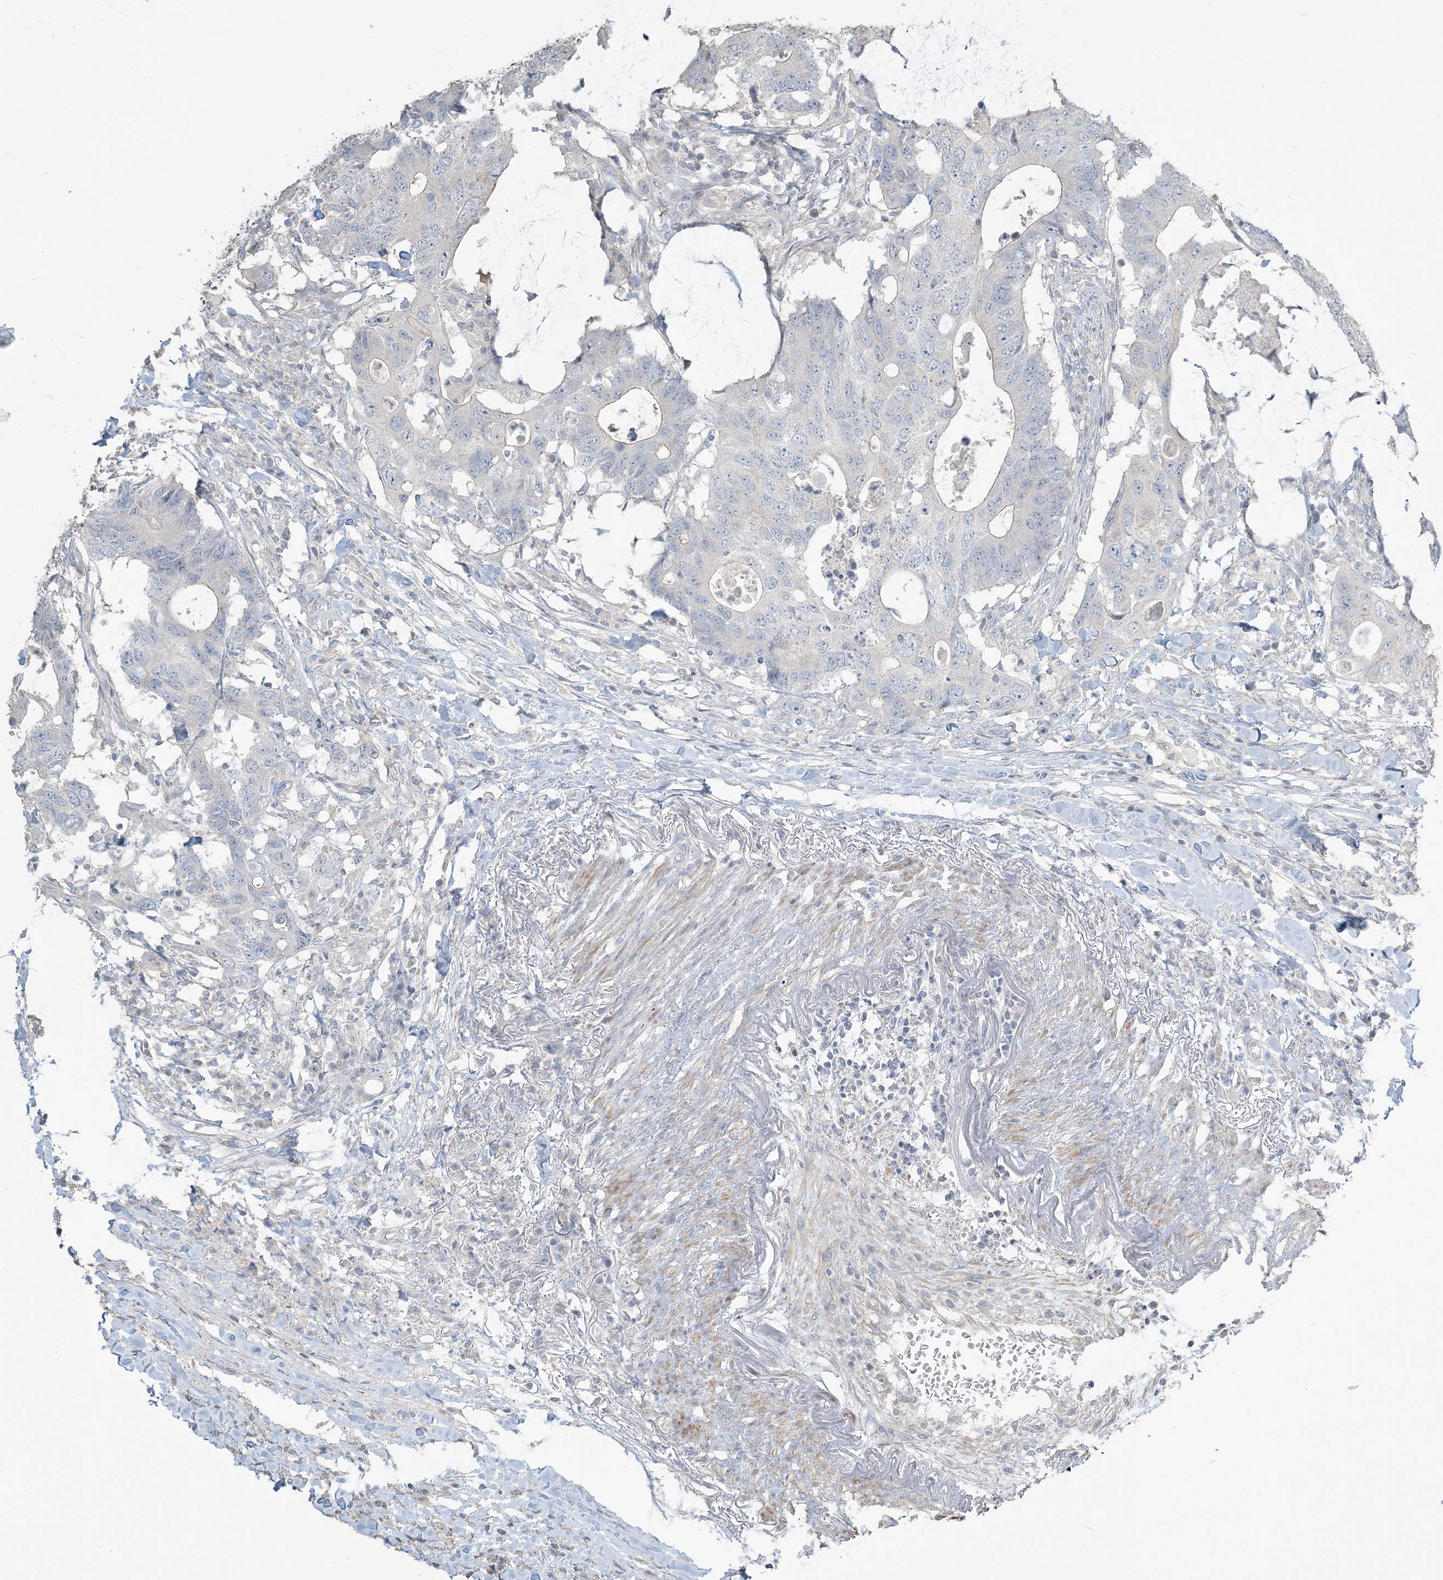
{"staining": {"intensity": "negative", "quantity": "none", "location": "none"}, "tissue": "colorectal cancer", "cell_type": "Tumor cells", "image_type": "cancer", "snomed": [{"axis": "morphology", "description": "Adenocarcinoma, NOS"}, {"axis": "topography", "description": "Colon"}], "caption": "DAB (3,3'-diaminobenzidine) immunohistochemical staining of human colorectal cancer (adenocarcinoma) shows no significant expression in tumor cells. The staining is performed using DAB (3,3'-diaminobenzidine) brown chromogen with nuclei counter-stained in using hematoxylin.", "gene": "NPHS2", "patient": {"sex": "male", "age": 71}}